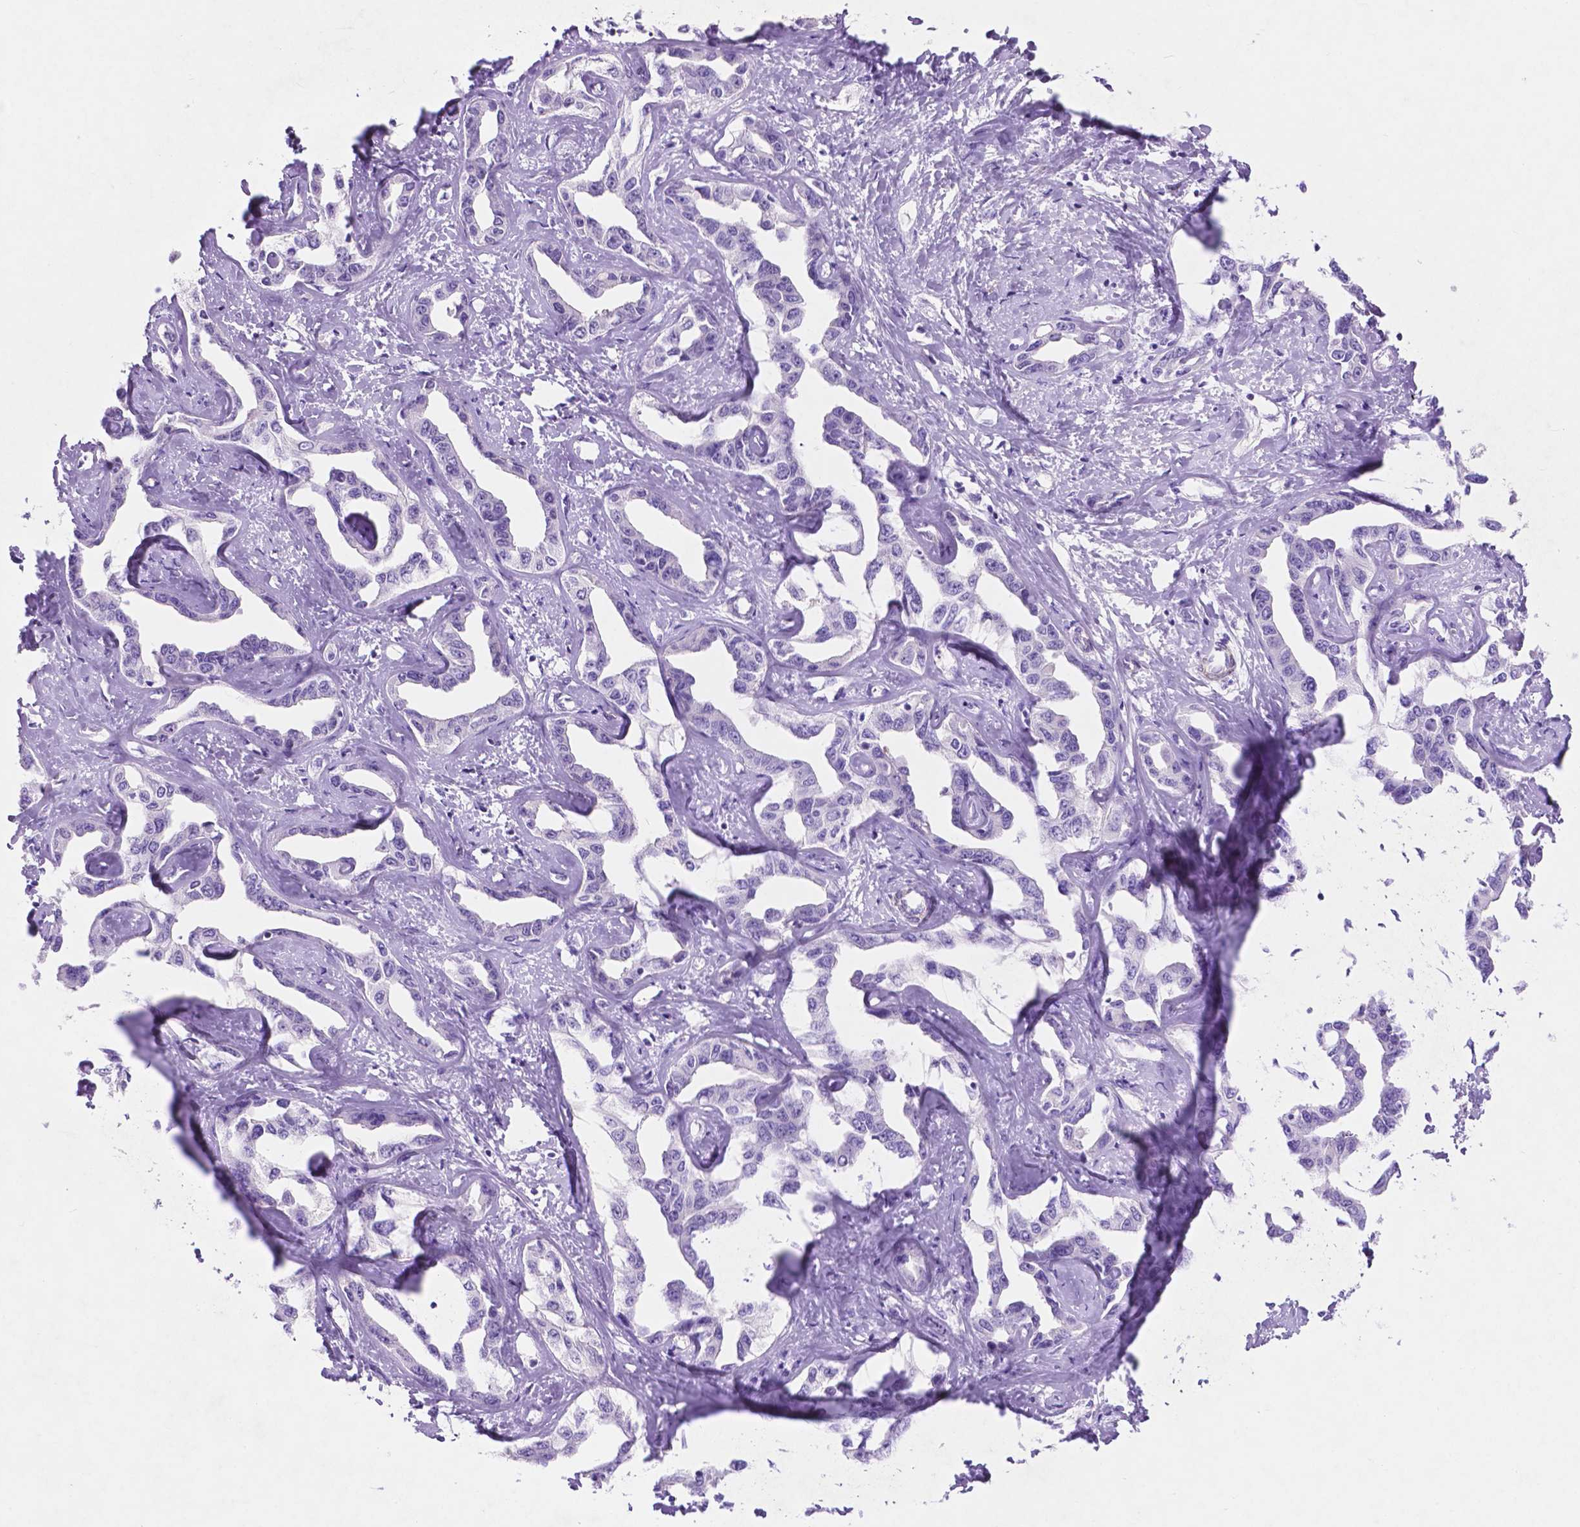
{"staining": {"intensity": "negative", "quantity": "none", "location": "none"}, "tissue": "liver cancer", "cell_type": "Tumor cells", "image_type": "cancer", "snomed": [{"axis": "morphology", "description": "Cholangiocarcinoma"}, {"axis": "topography", "description": "Liver"}], "caption": "Liver cancer was stained to show a protein in brown. There is no significant positivity in tumor cells.", "gene": "ASPG", "patient": {"sex": "male", "age": 59}}